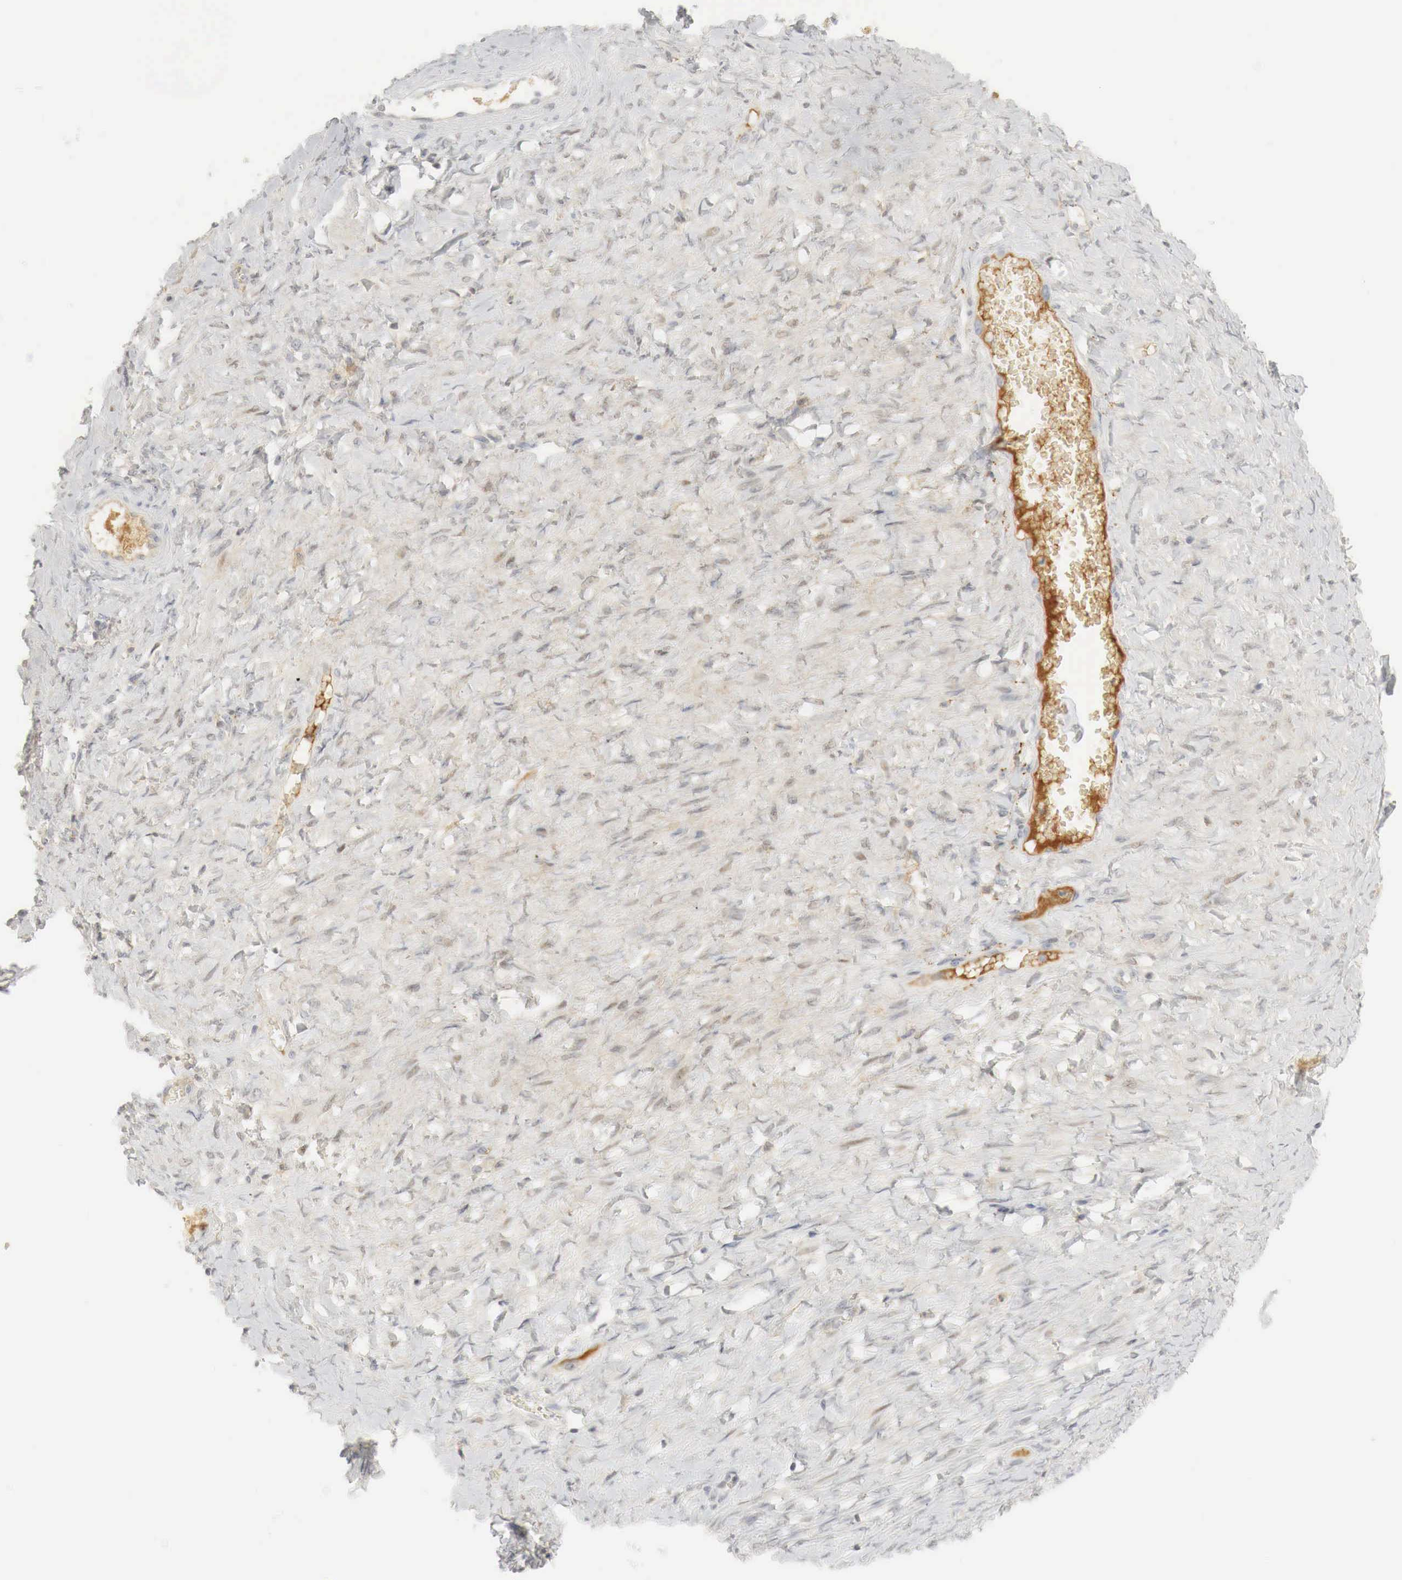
{"staining": {"intensity": "weak", "quantity": "<25%", "location": "nuclear"}, "tissue": "smooth muscle", "cell_type": "Smooth muscle cells", "image_type": "normal", "snomed": [{"axis": "morphology", "description": "Normal tissue, NOS"}, {"axis": "topography", "description": "Uterus"}], "caption": "The image shows no staining of smooth muscle cells in normal smooth muscle.", "gene": "MYC", "patient": {"sex": "female", "age": 56}}